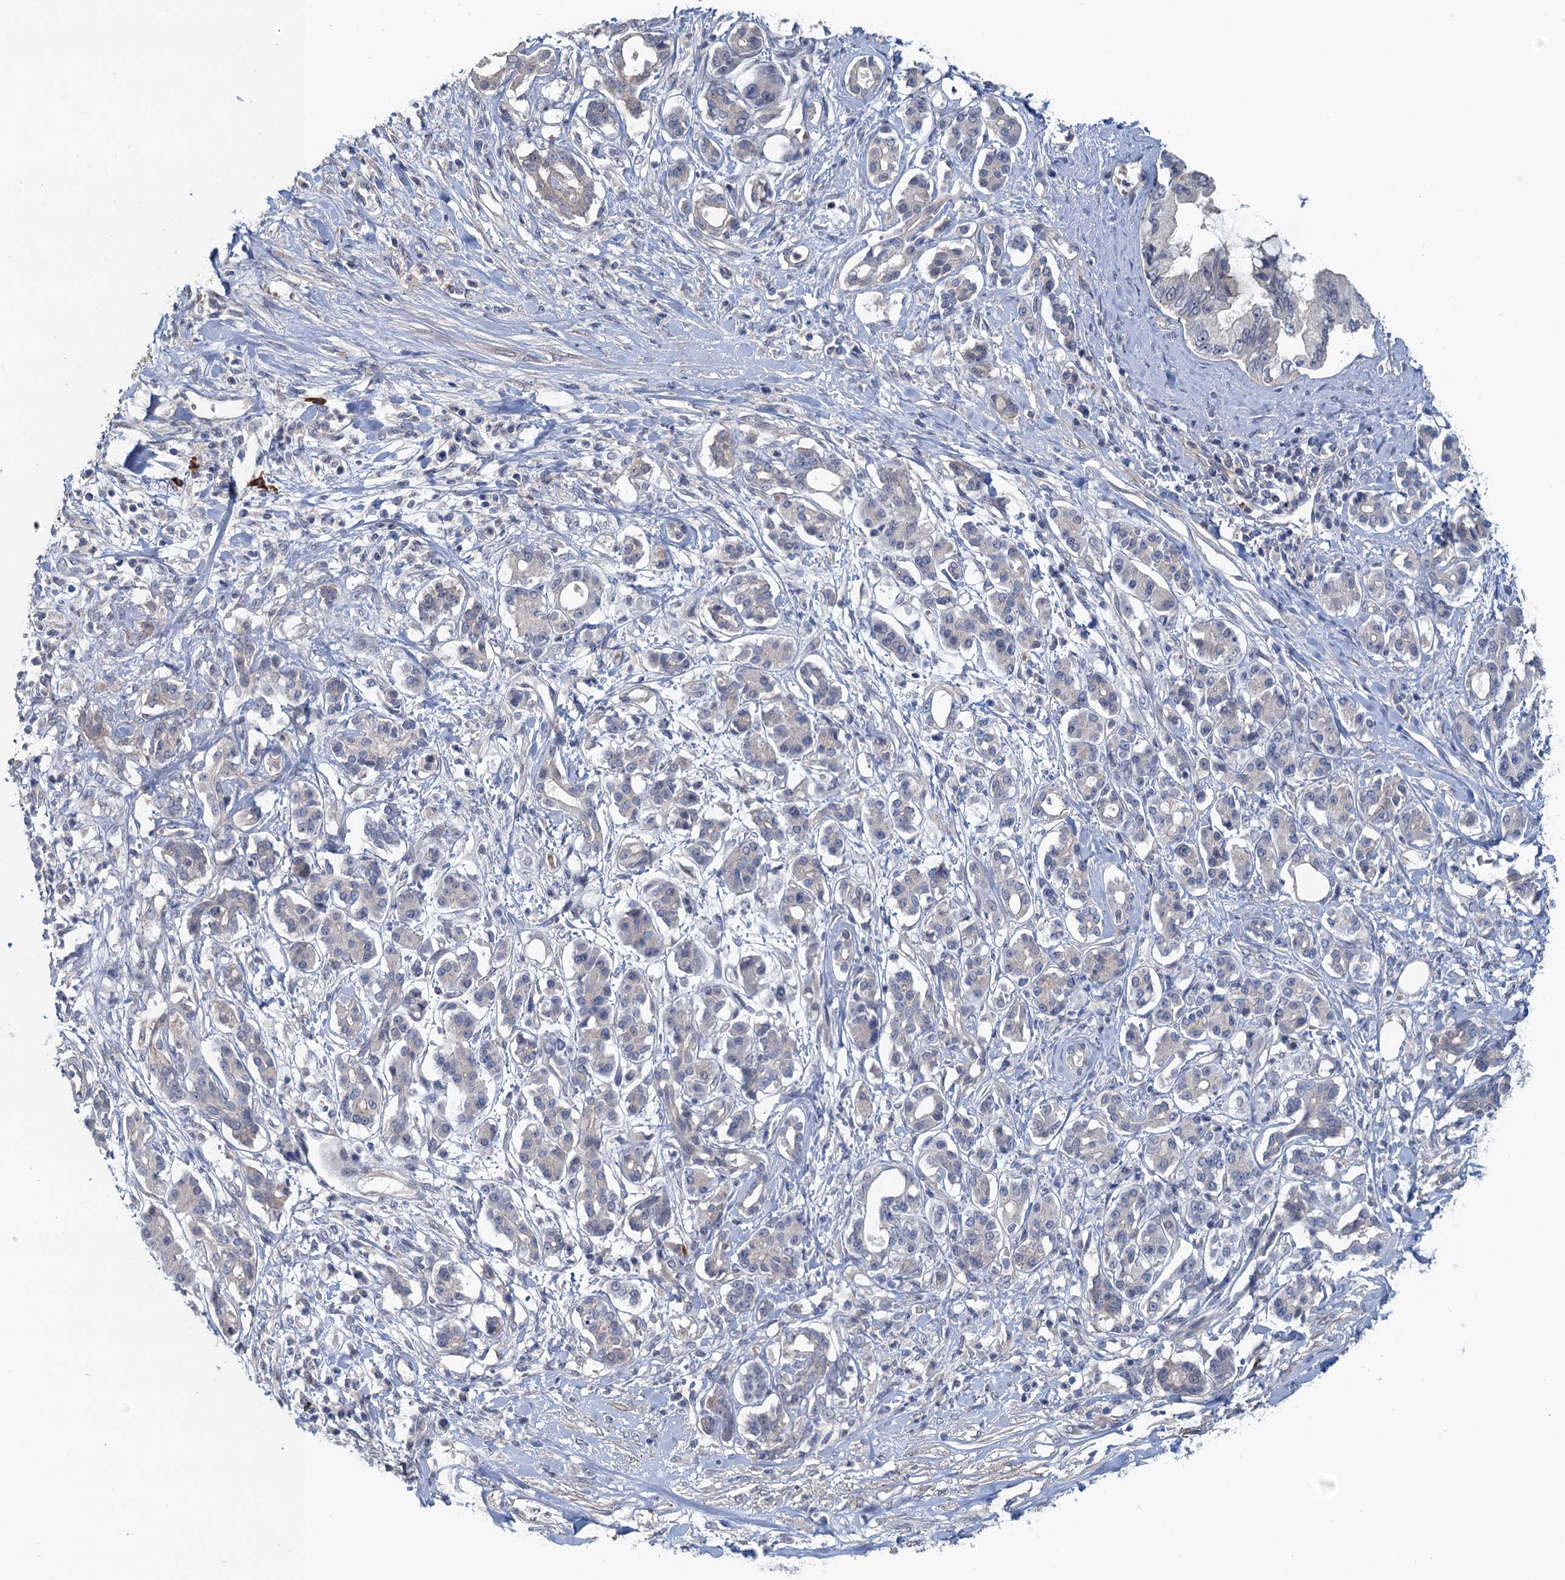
{"staining": {"intensity": "negative", "quantity": "none", "location": "none"}, "tissue": "pancreatic cancer", "cell_type": "Tumor cells", "image_type": "cancer", "snomed": [{"axis": "morphology", "description": "Adenocarcinoma, NOS"}, {"axis": "topography", "description": "Pancreas"}], "caption": "Immunohistochemical staining of human pancreatic cancer (adenocarcinoma) exhibits no significant positivity in tumor cells.", "gene": "MYO16", "patient": {"sex": "female", "age": 56}}